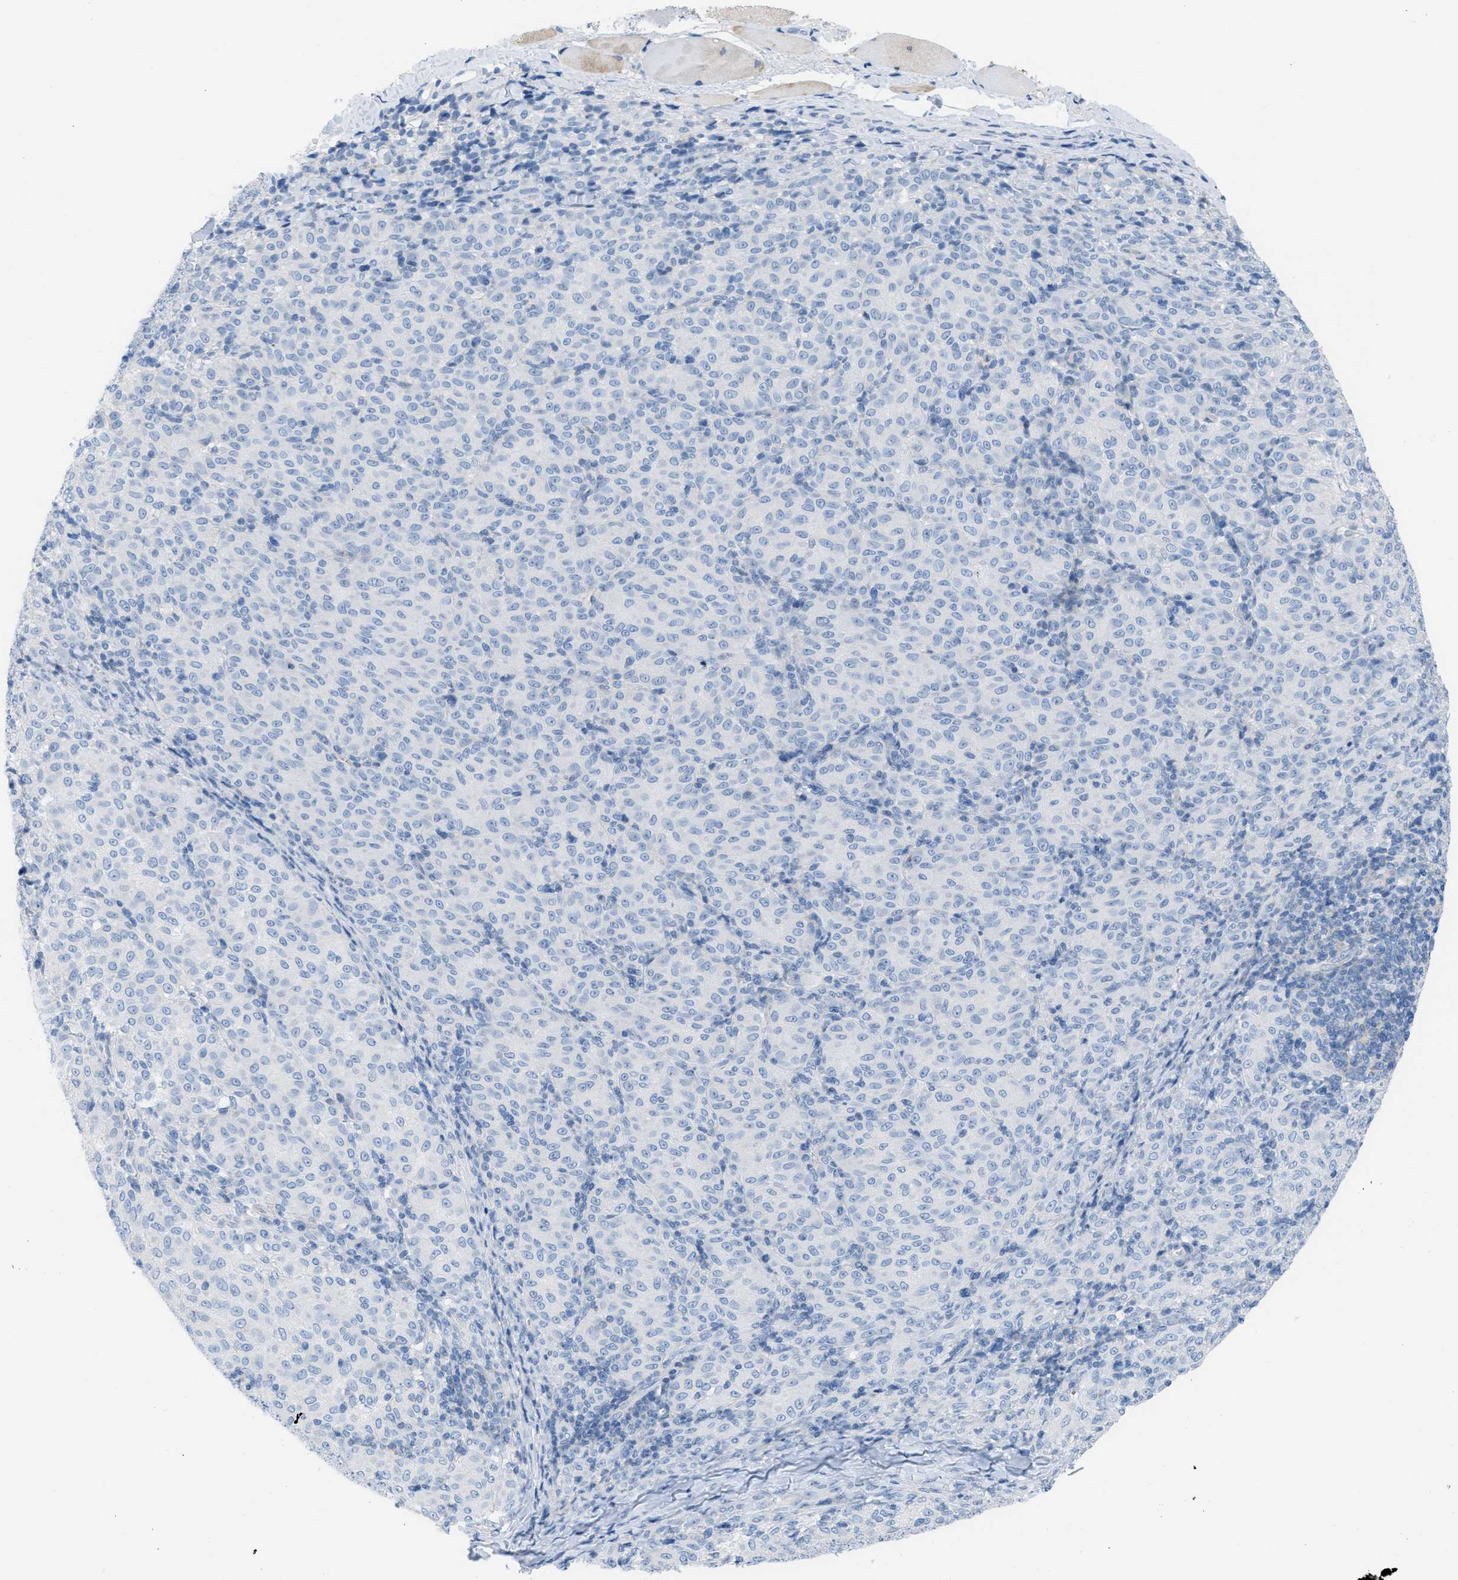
{"staining": {"intensity": "negative", "quantity": "none", "location": "none"}, "tissue": "melanoma", "cell_type": "Tumor cells", "image_type": "cancer", "snomed": [{"axis": "morphology", "description": "Malignant melanoma, NOS"}, {"axis": "topography", "description": "Skin"}], "caption": "This image is of malignant melanoma stained with immunohistochemistry to label a protein in brown with the nuclei are counter-stained blue. There is no expression in tumor cells.", "gene": "ASGR1", "patient": {"sex": "female", "age": 72}}